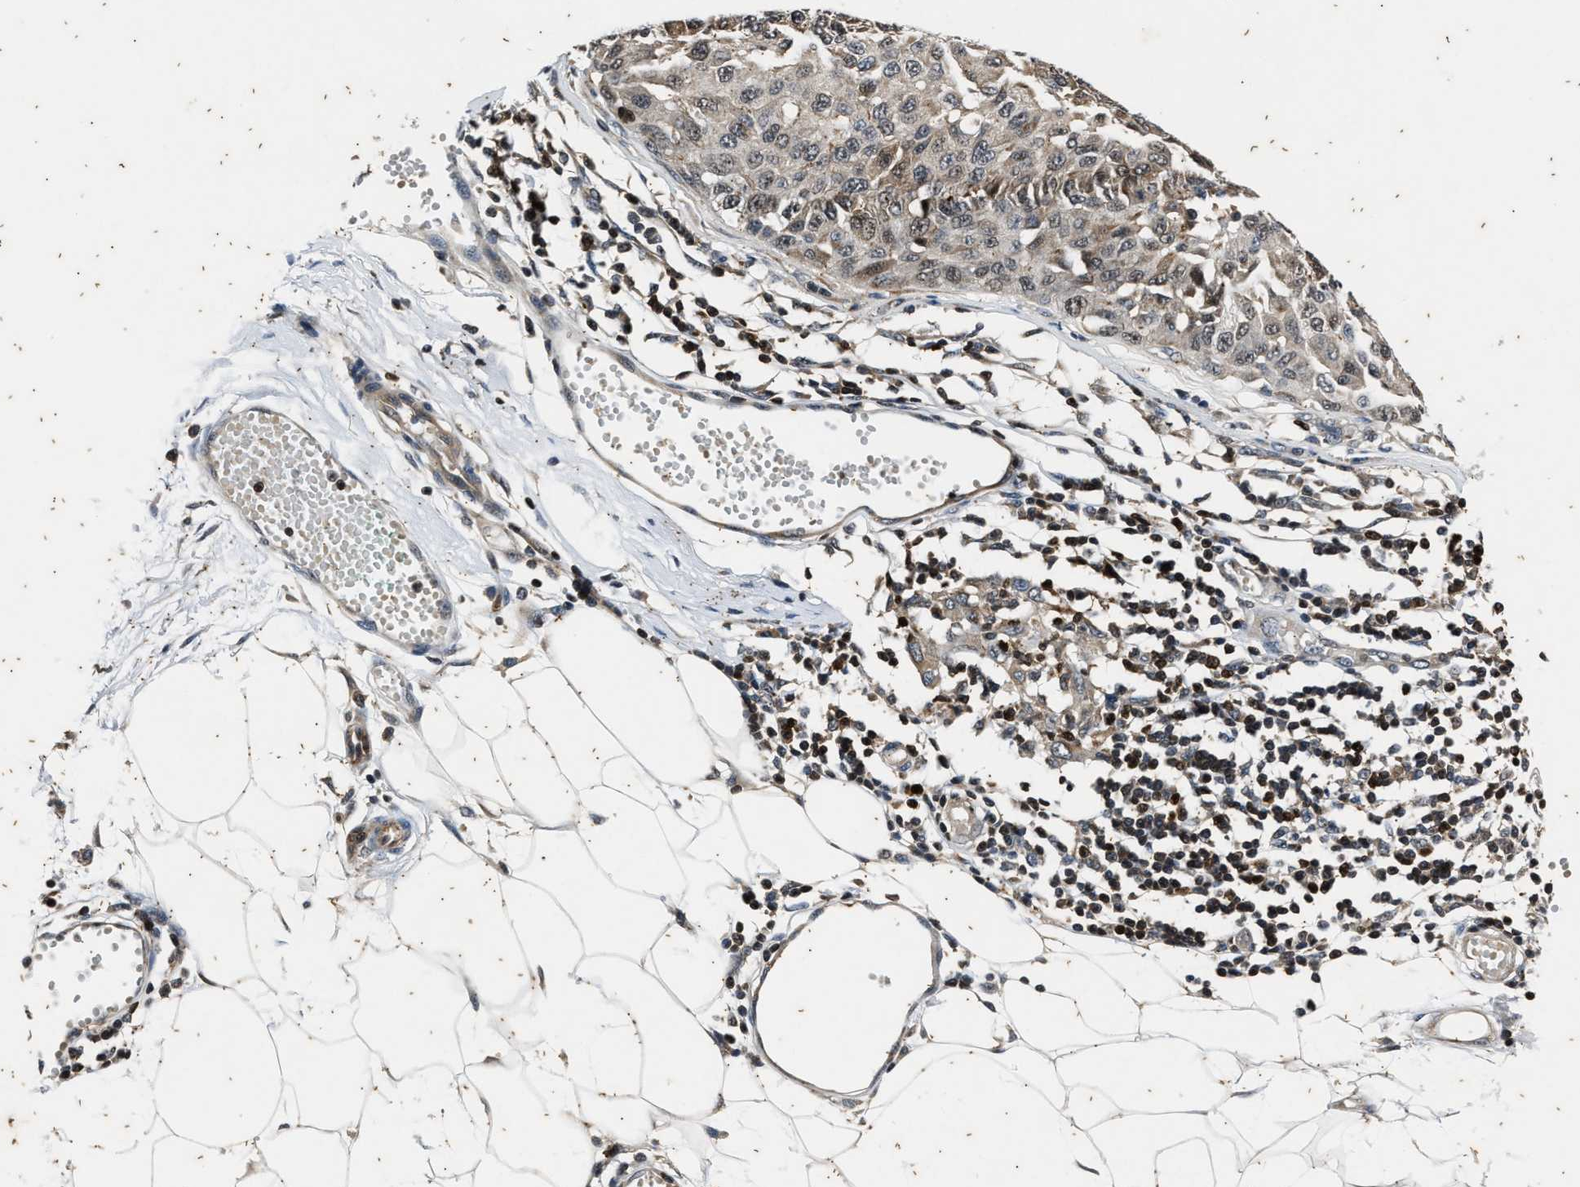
{"staining": {"intensity": "weak", "quantity": "<25%", "location": "cytoplasmic/membranous,nuclear"}, "tissue": "melanoma", "cell_type": "Tumor cells", "image_type": "cancer", "snomed": [{"axis": "morphology", "description": "Normal tissue, NOS"}, {"axis": "morphology", "description": "Malignant melanoma, NOS"}, {"axis": "topography", "description": "Skin"}], "caption": "Melanoma was stained to show a protein in brown. There is no significant staining in tumor cells.", "gene": "PTPN7", "patient": {"sex": "male", "age": 62}}